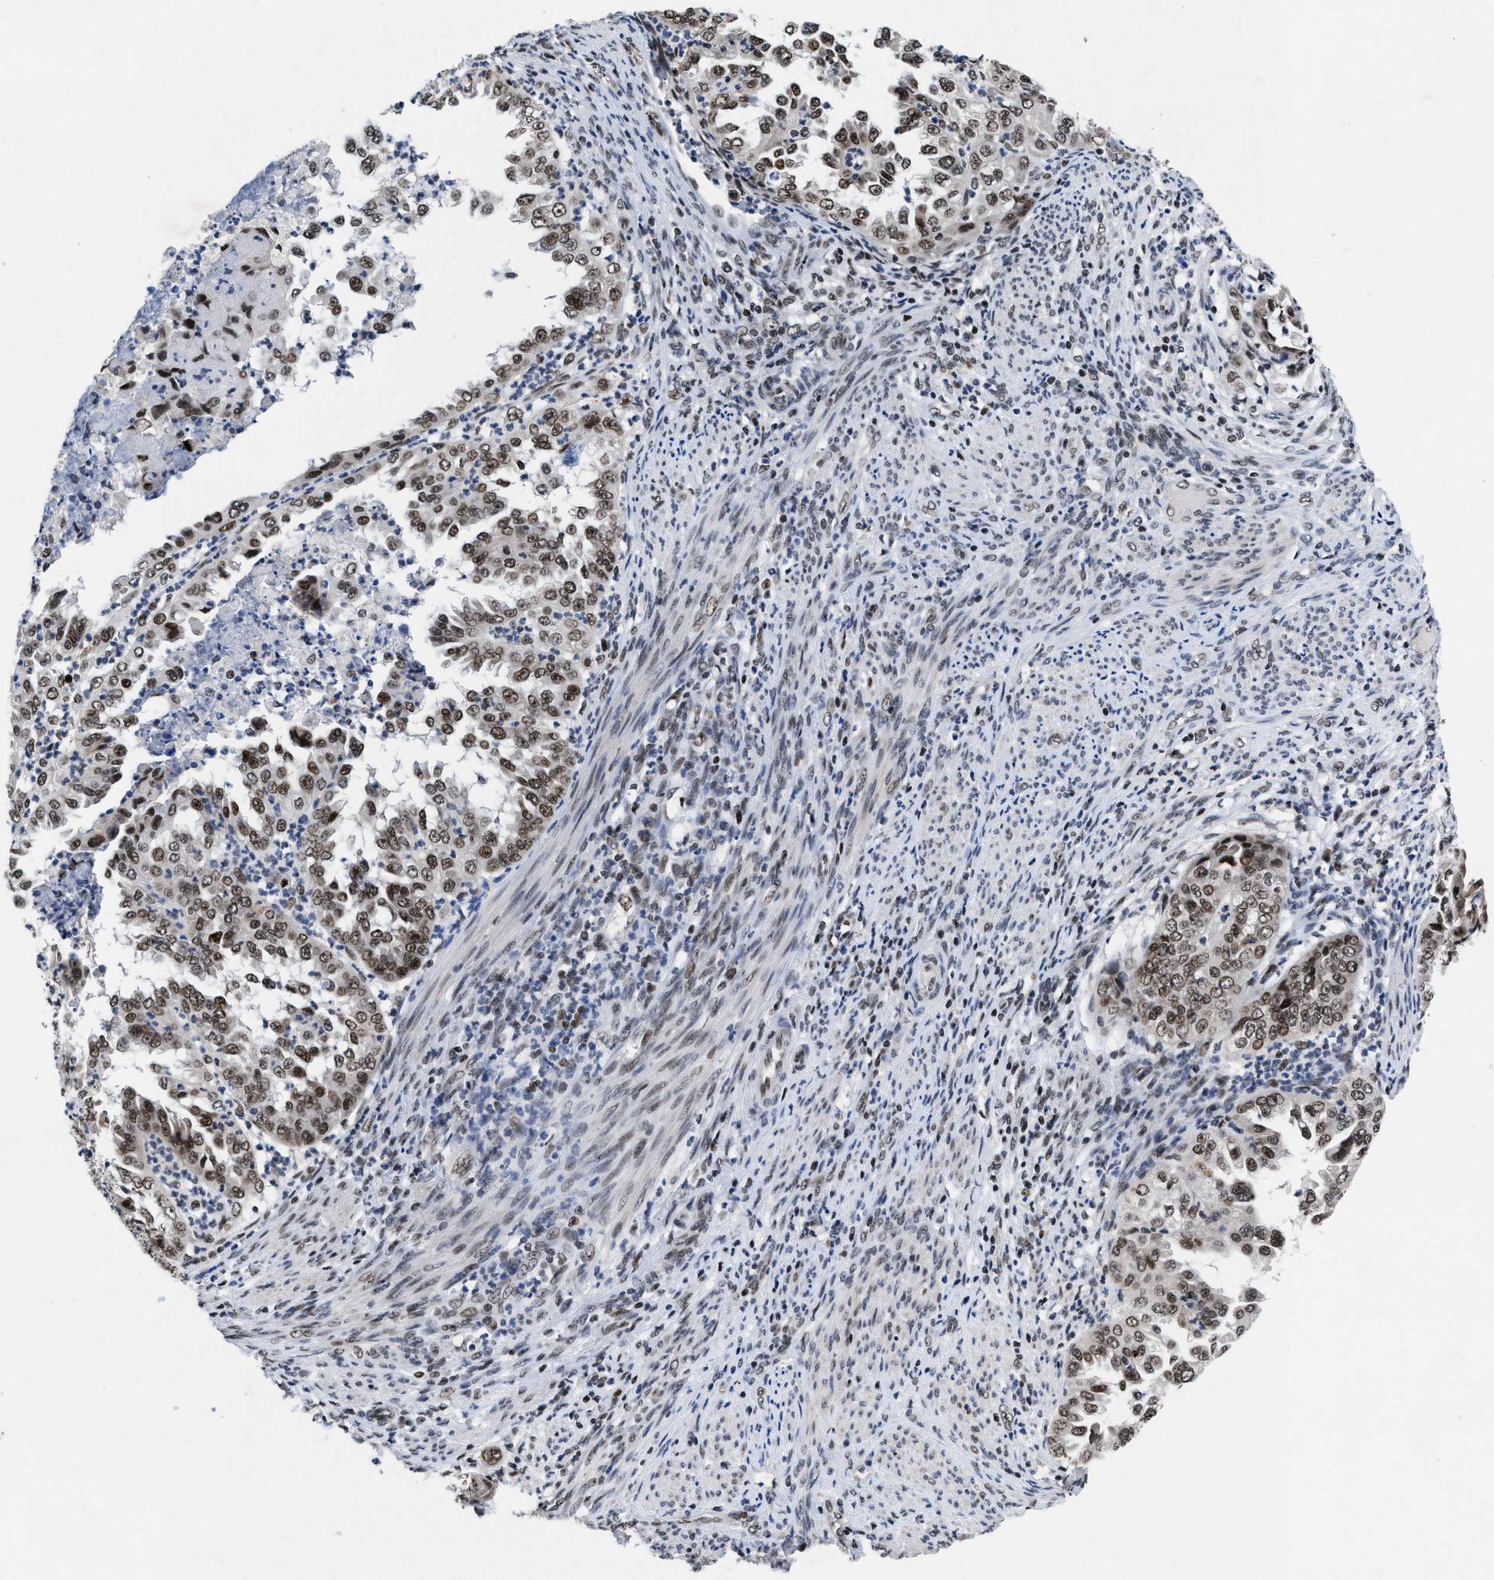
{"staining": {"intensity": "moderate", "quantity": ">75%", "location": "nuclear"}, "tissue": "endometrial cancer", "cell_type": "Tumor cells", "image_type": "cancer", "snomed": [{"axis": "morphology", "description": "Adenocarcinoma, NOS"}, {"axis": "topography", "description": "Endometrium"}], "caption": "Endometrial cancer stained for a protein reveals moderate nuclear positivity in tumor cells. The staining is performed using DAB brown chromogen to label protein expression. The nuclei are counter-stained blue using hematoxylin.", "gene": "WDR81", "patient": {"sex": "female", "age": 85}}